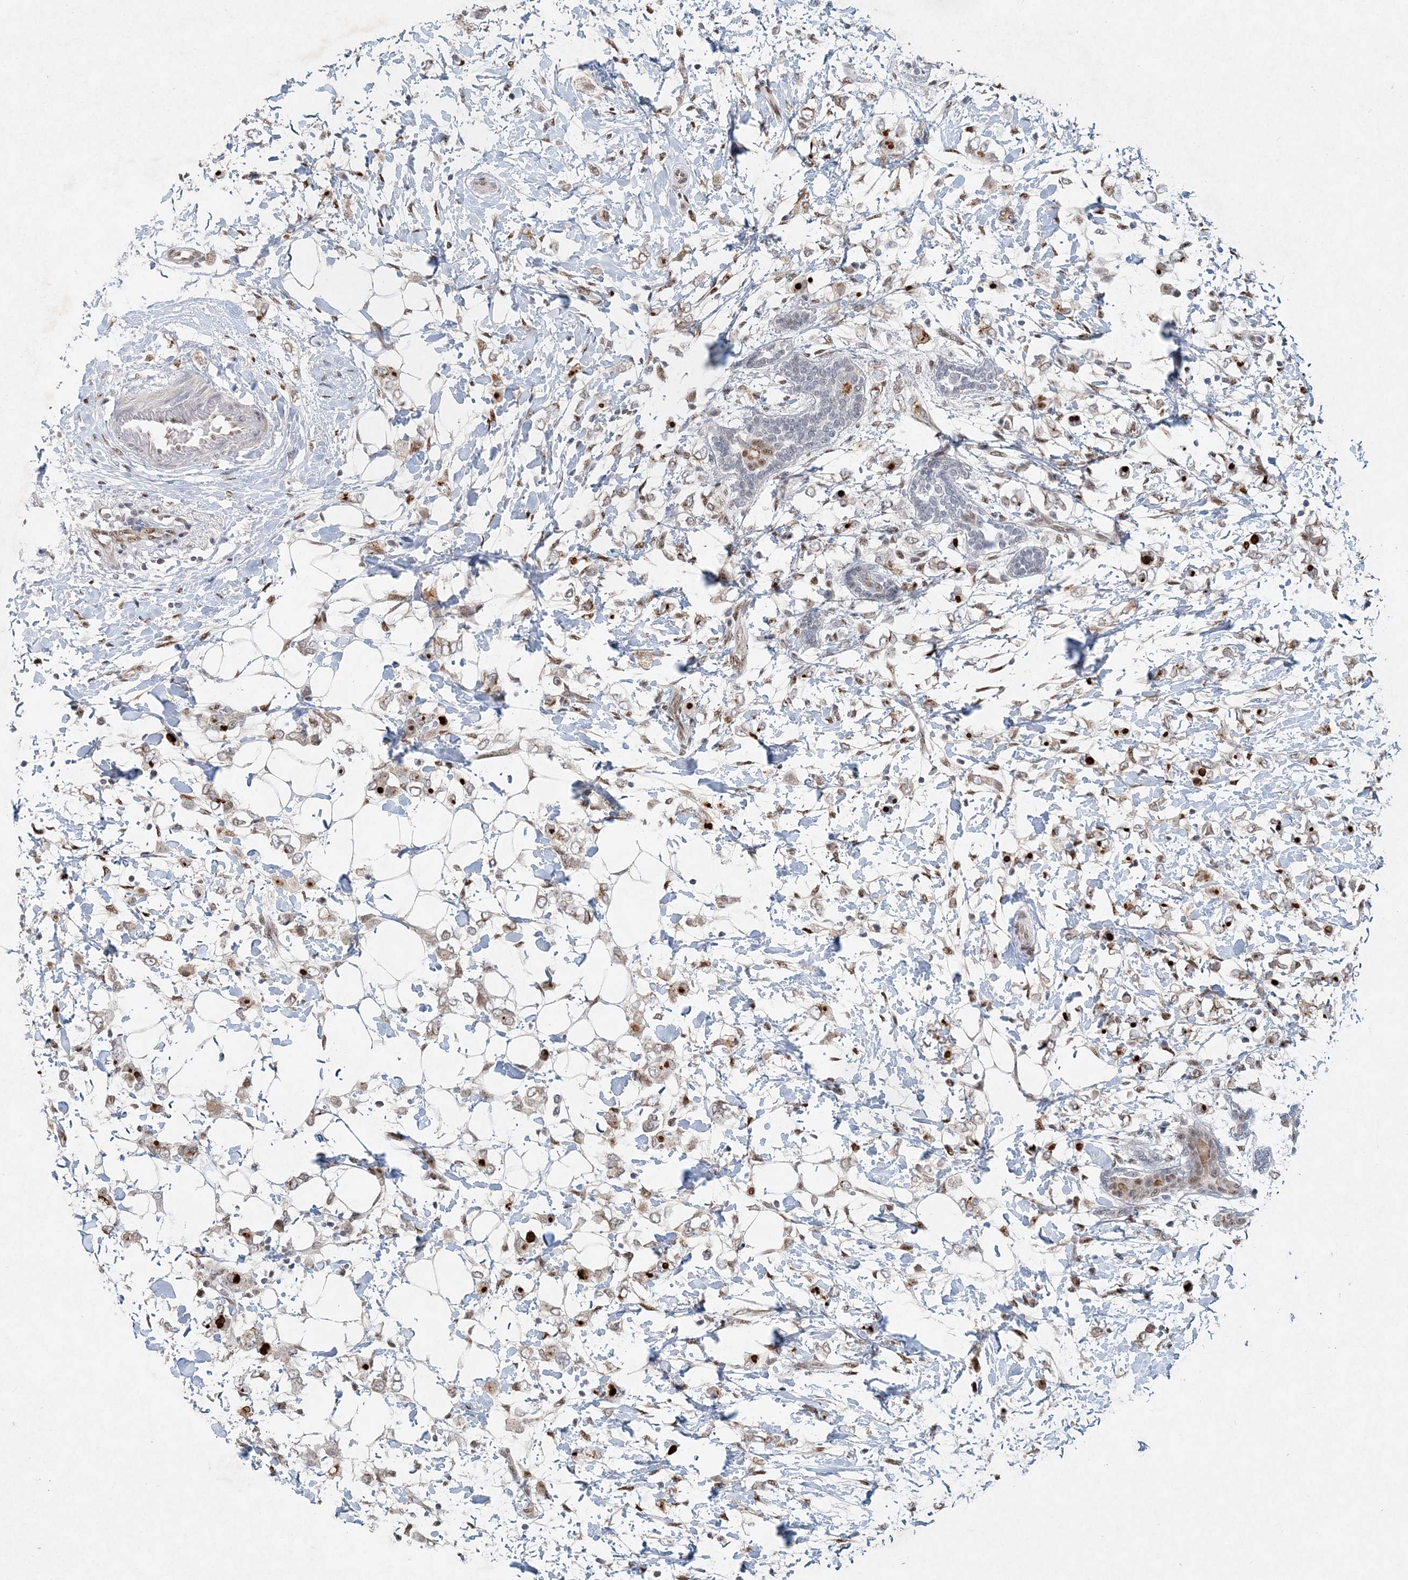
{"staining": {"intensity": "weak", "quantity": "25%-75%", "location": "cytoplasmic/membranous"}, "tissue": "breast cancer", "cell_type": "Tumor cells", "image_type": "cancer", "snomed": [{"axis": "morphology", "description": "Normal tissue, NOS"}, {"axis": "morphology", "description": "Lobular carcinoma"}, {"axis": "topography", "description": "Breast"}], "caption": "A histopathology image showing weak cytoplasmic/membranous positivity in approximately 25%-75% of tumor cells in breast cancer, as visualized by brown immunohistochemical staining.", "gene": "GIN1", "patient": {"sex": "female", "age": 47}}